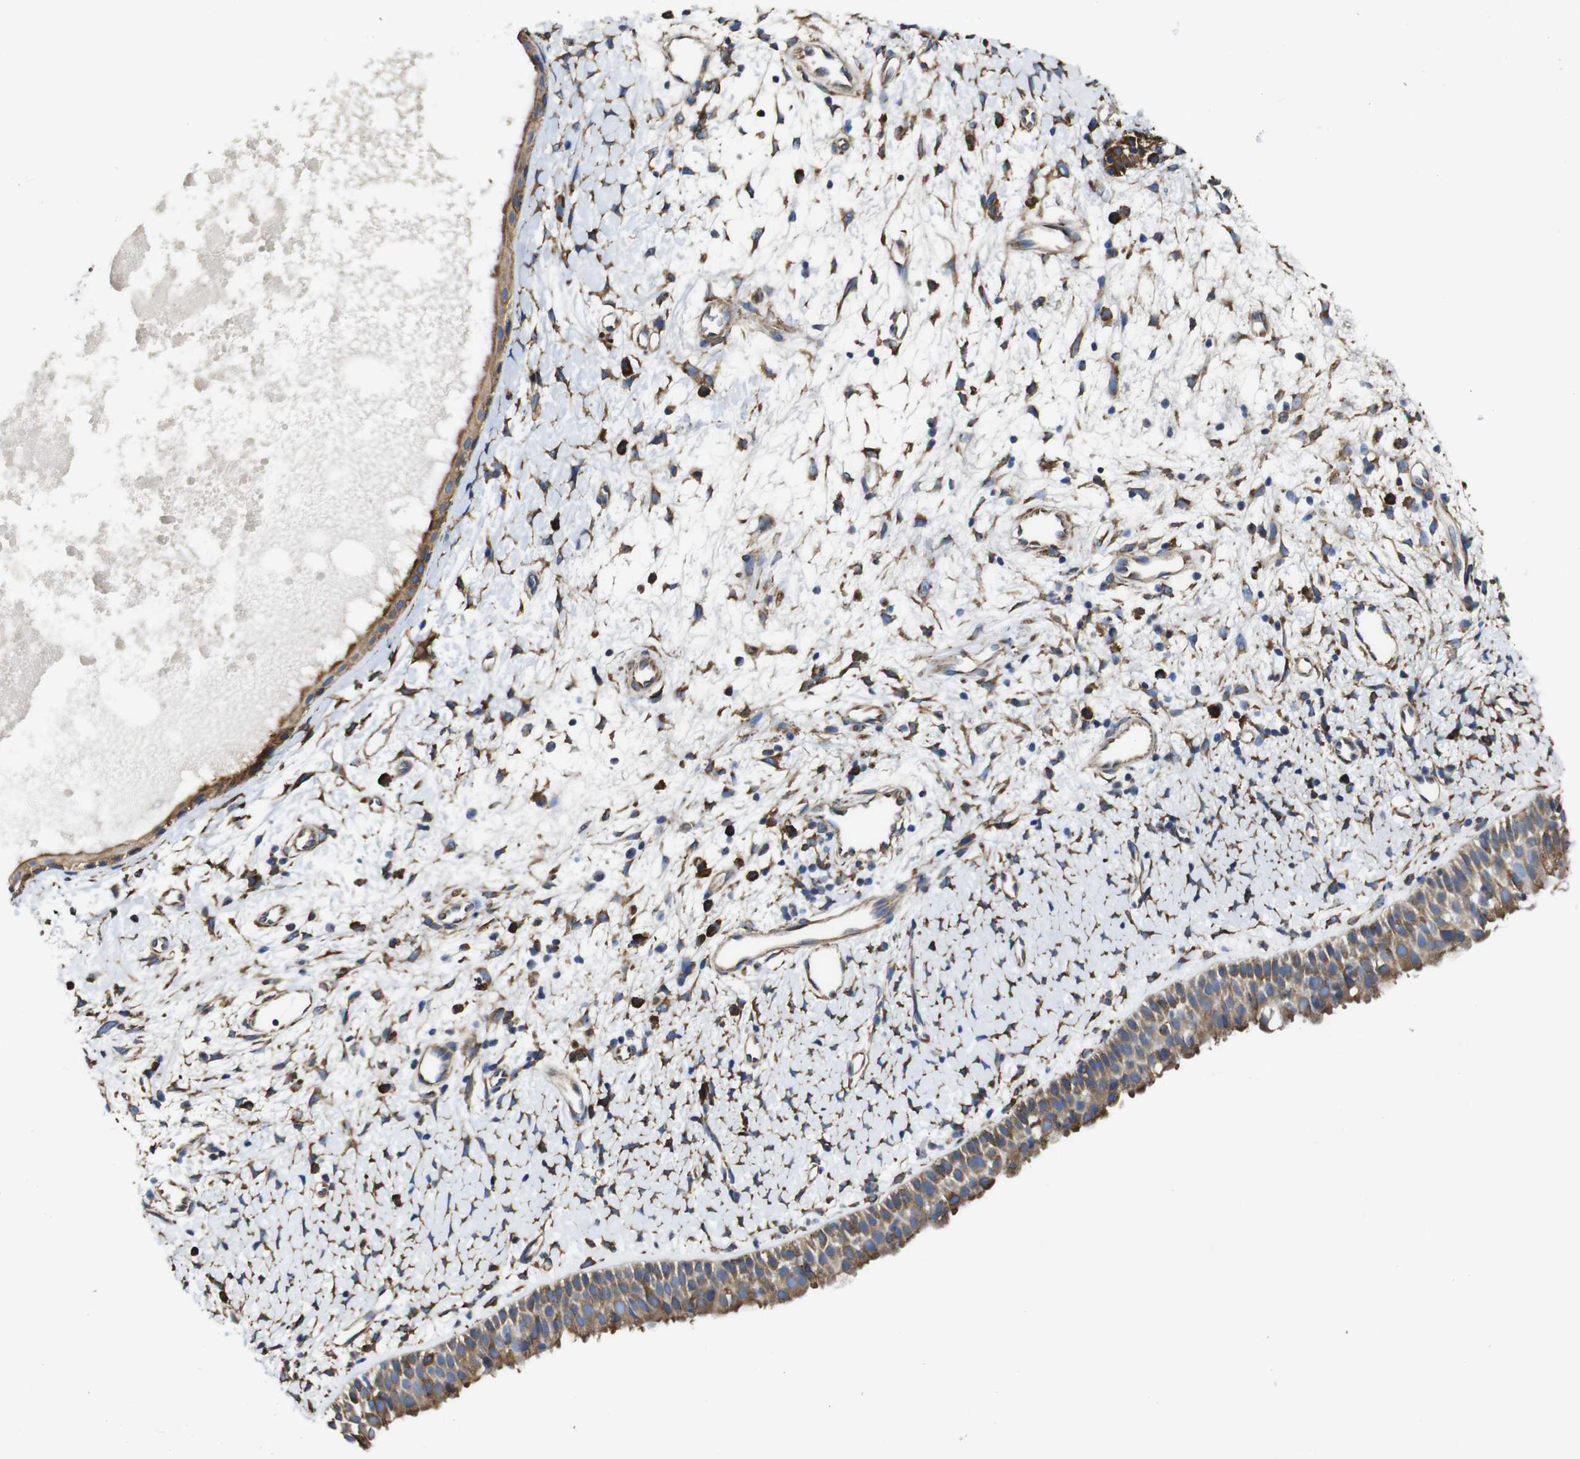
{"staining": {"intensity": "moderate", "quantity": ">75%", "location": "cytoplasmic/membranous"}, "tissue": "nasopharynx", "cell_type": "Respiratory epithelial cells", "image_type": "normal", "snomed": [{"axis": "morphology", "description": "Normal tissue, NOS"}, {"axis": "topography", "description": "Nasopharynx"}], "caption": "A histopathology image showing moderate cytoplasmic/membranous staining in about >75% of respiratory epithelial cells in unremarkable nasopharynx, as visualized by brown immunohistochemical staining.", "gene": "PPIB", "patient": {"sex": "male", "age": 22}}